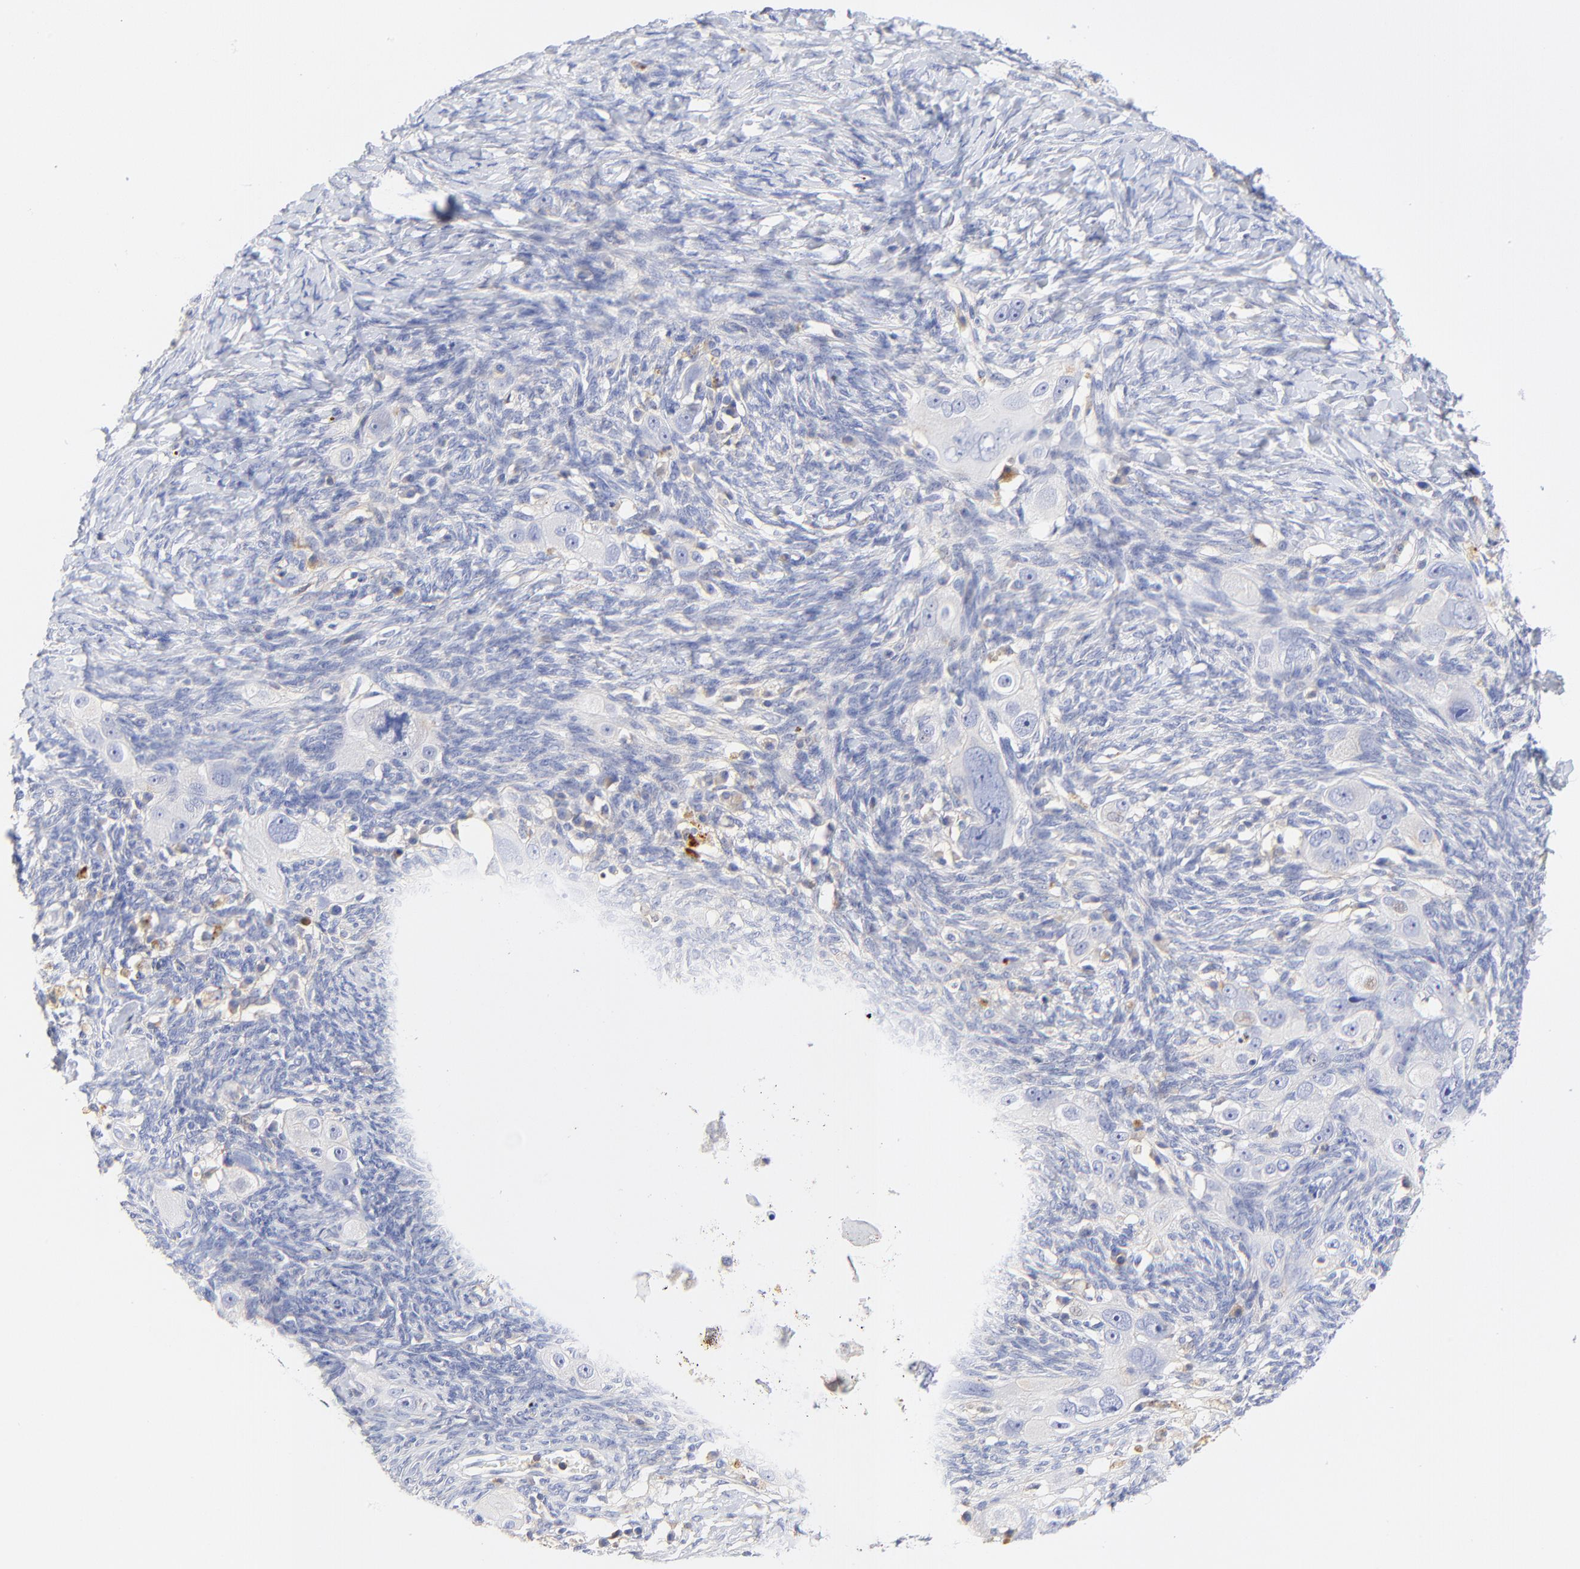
{"staining": {"intensity": "weak", "quantity": "<25%", "location": "cytoplasmic/membranous"}, "tissue": "ovarian cancer", "cell_type": "Tumor cells", "image_type": "cancer", "snomed": [{"axis": "morphology", "description": "Normal tissue, NOS"}, {"axis": "morphology", "description": "Cystadenocarcinoma, serous, NOS"}, {"axis": "topography", "description": "Ovary"}], "caption": "Tumor cells are negative for protein expression in human ovarian serous cystadenocarcinoma.", "gene": "MDGA2", "patient": {"sex": "female", "age": 62}}